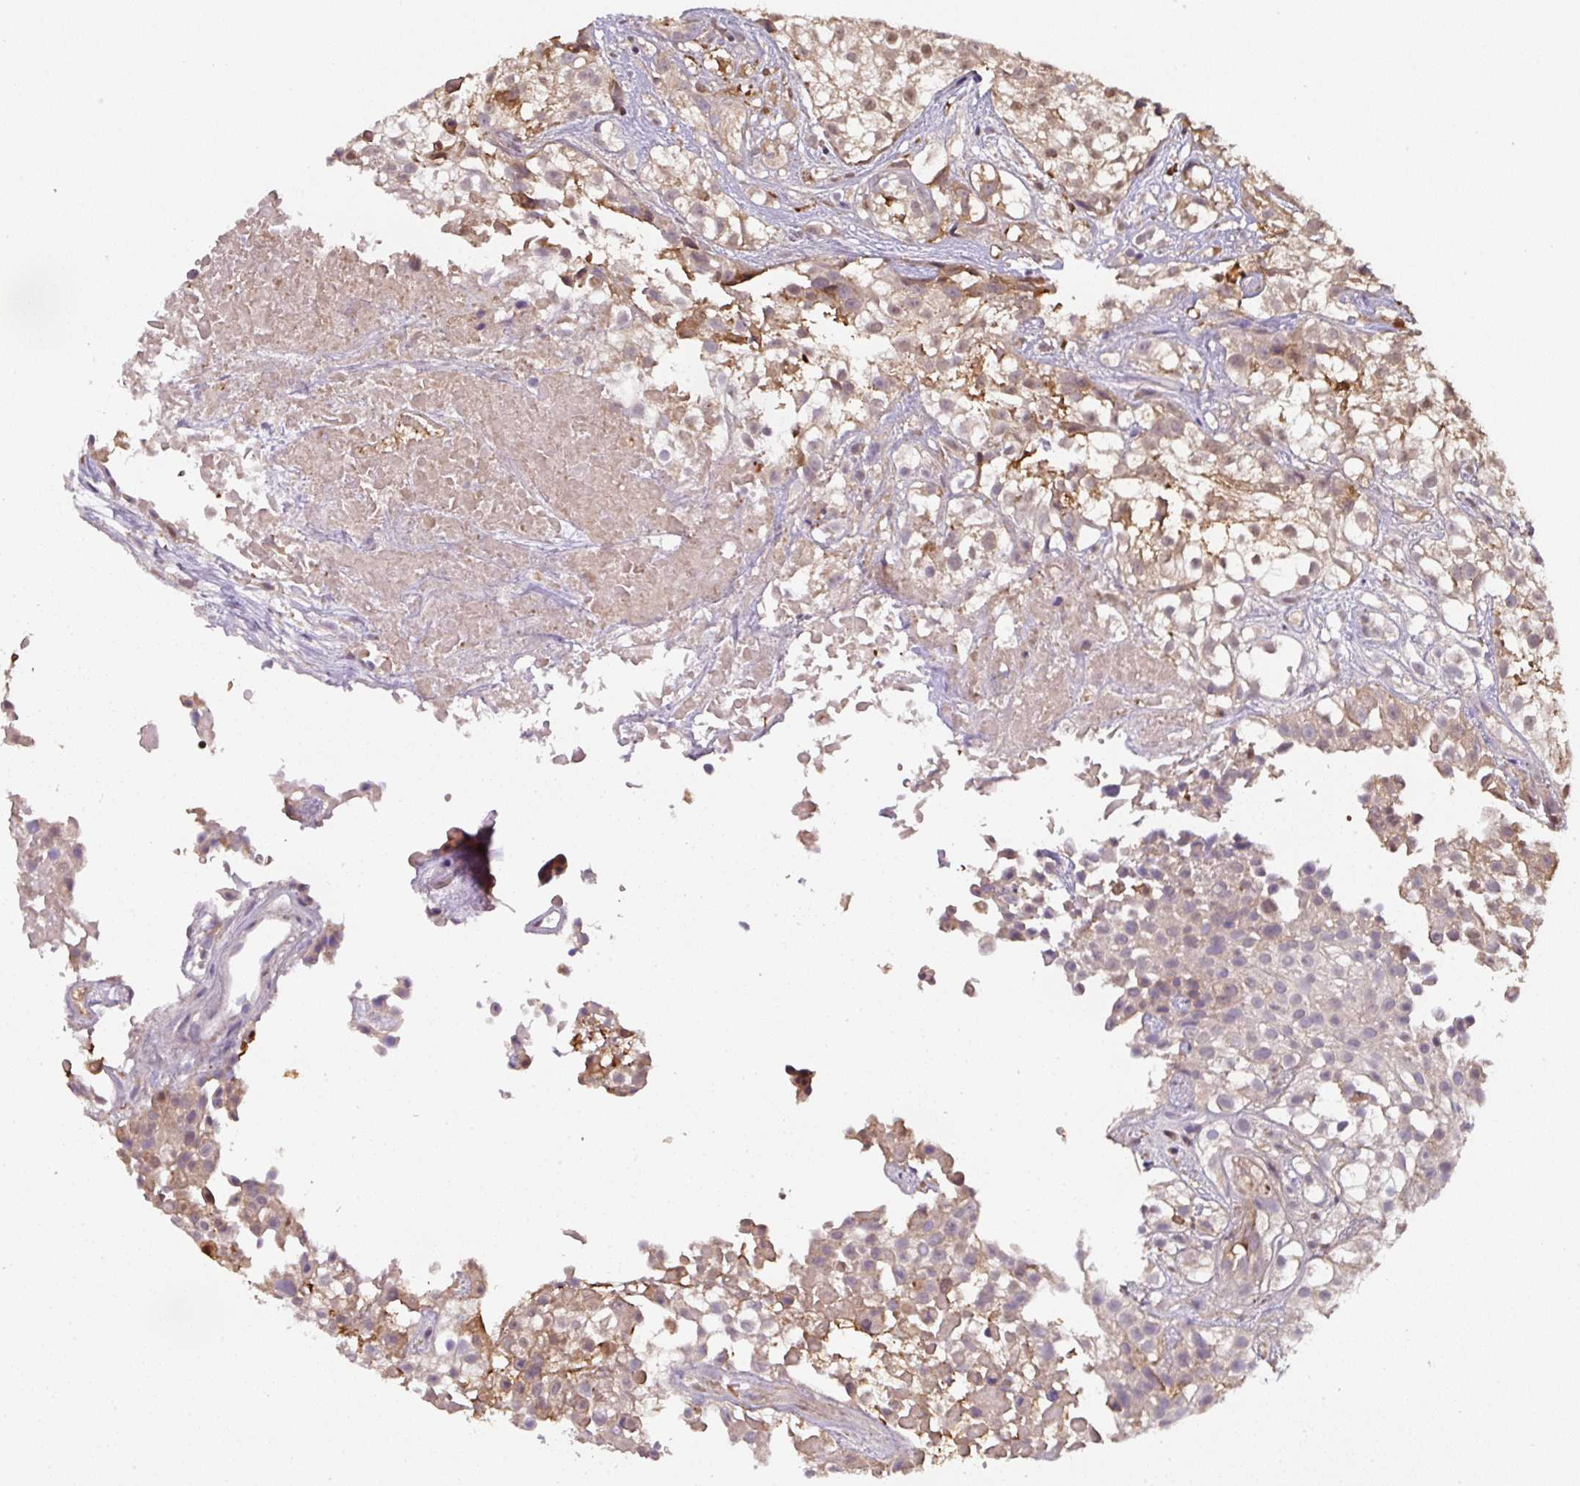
{"staining": {"intensity": "moderate", "quantity": ">75%", "location": "cytoplasmic/membranous"}, "tissue": "urothelial cancer", "cell_type": "Tumor cells", "image_type": "cancer", "snomed": [{"axis": "morphology", "description": "Urothelial carcinoma, High grade"}, {"axis": "topography", "description": "Urinary bladder"}], "caption": "Tumor cells exhibit moderate cytoplasmic/membranous staining in about >75% of cells in urothelial cancer. (DAB IHC with brightfield microscopy, high magnification).", "gene": "ST13", "patient": {"sex": "male", "age": 56}}